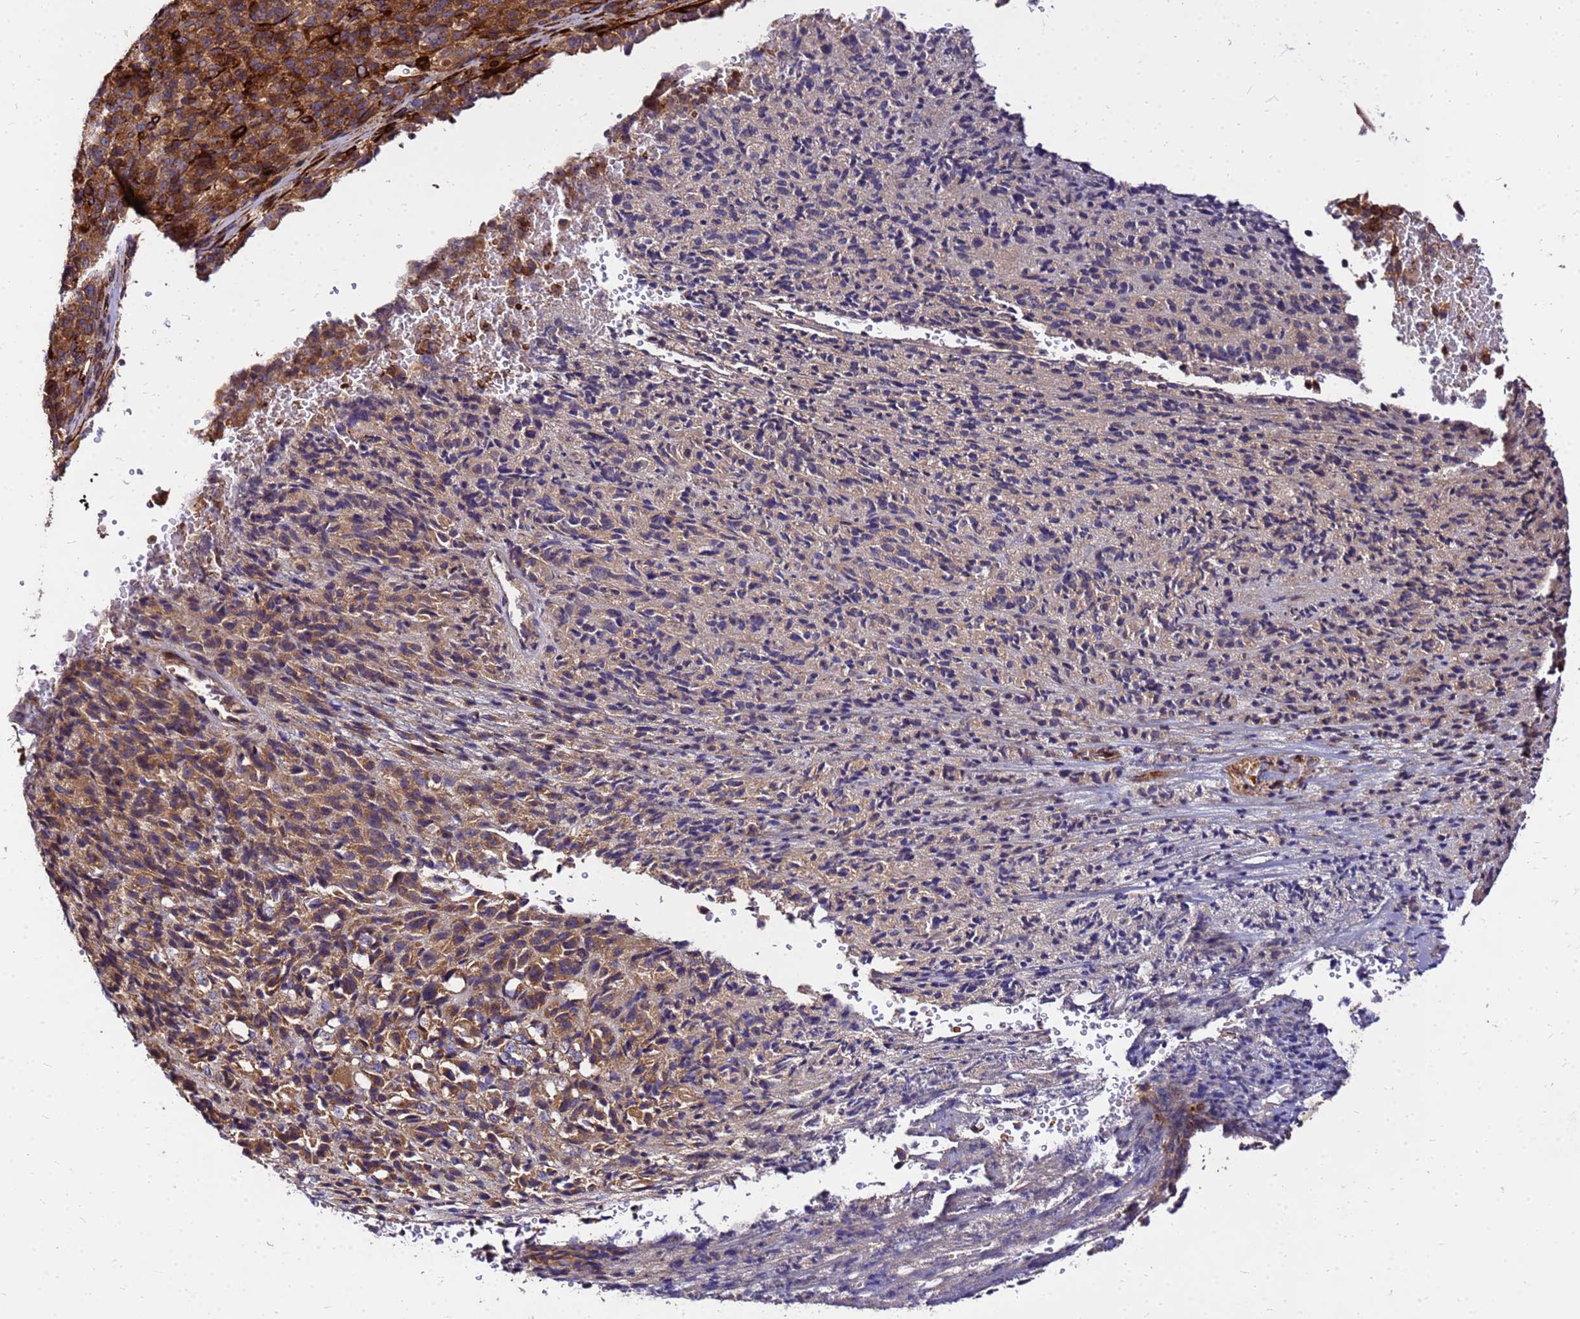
{"staining": {"intensity": "strong", "quantity": "25%-75%", "location": "cytoplasmic/membranous"}, "tissue": "melanoma", "cell_type": "Tumor cells", "image_type": "cancer", "snomed": [{"axis": "morphology", "description": "Malignant melanoma, Metastatic site"}, {"axis": "topography", "description": "Brain"}], "caption": "Human melanoma stained for a protein (brown) demonstrates strong cytoplasmic/membranous positive positivity in approximately 25%-75% of tumor cells.", "gene": "WWC2", "patient": {"sex": "female", "age": 56}}